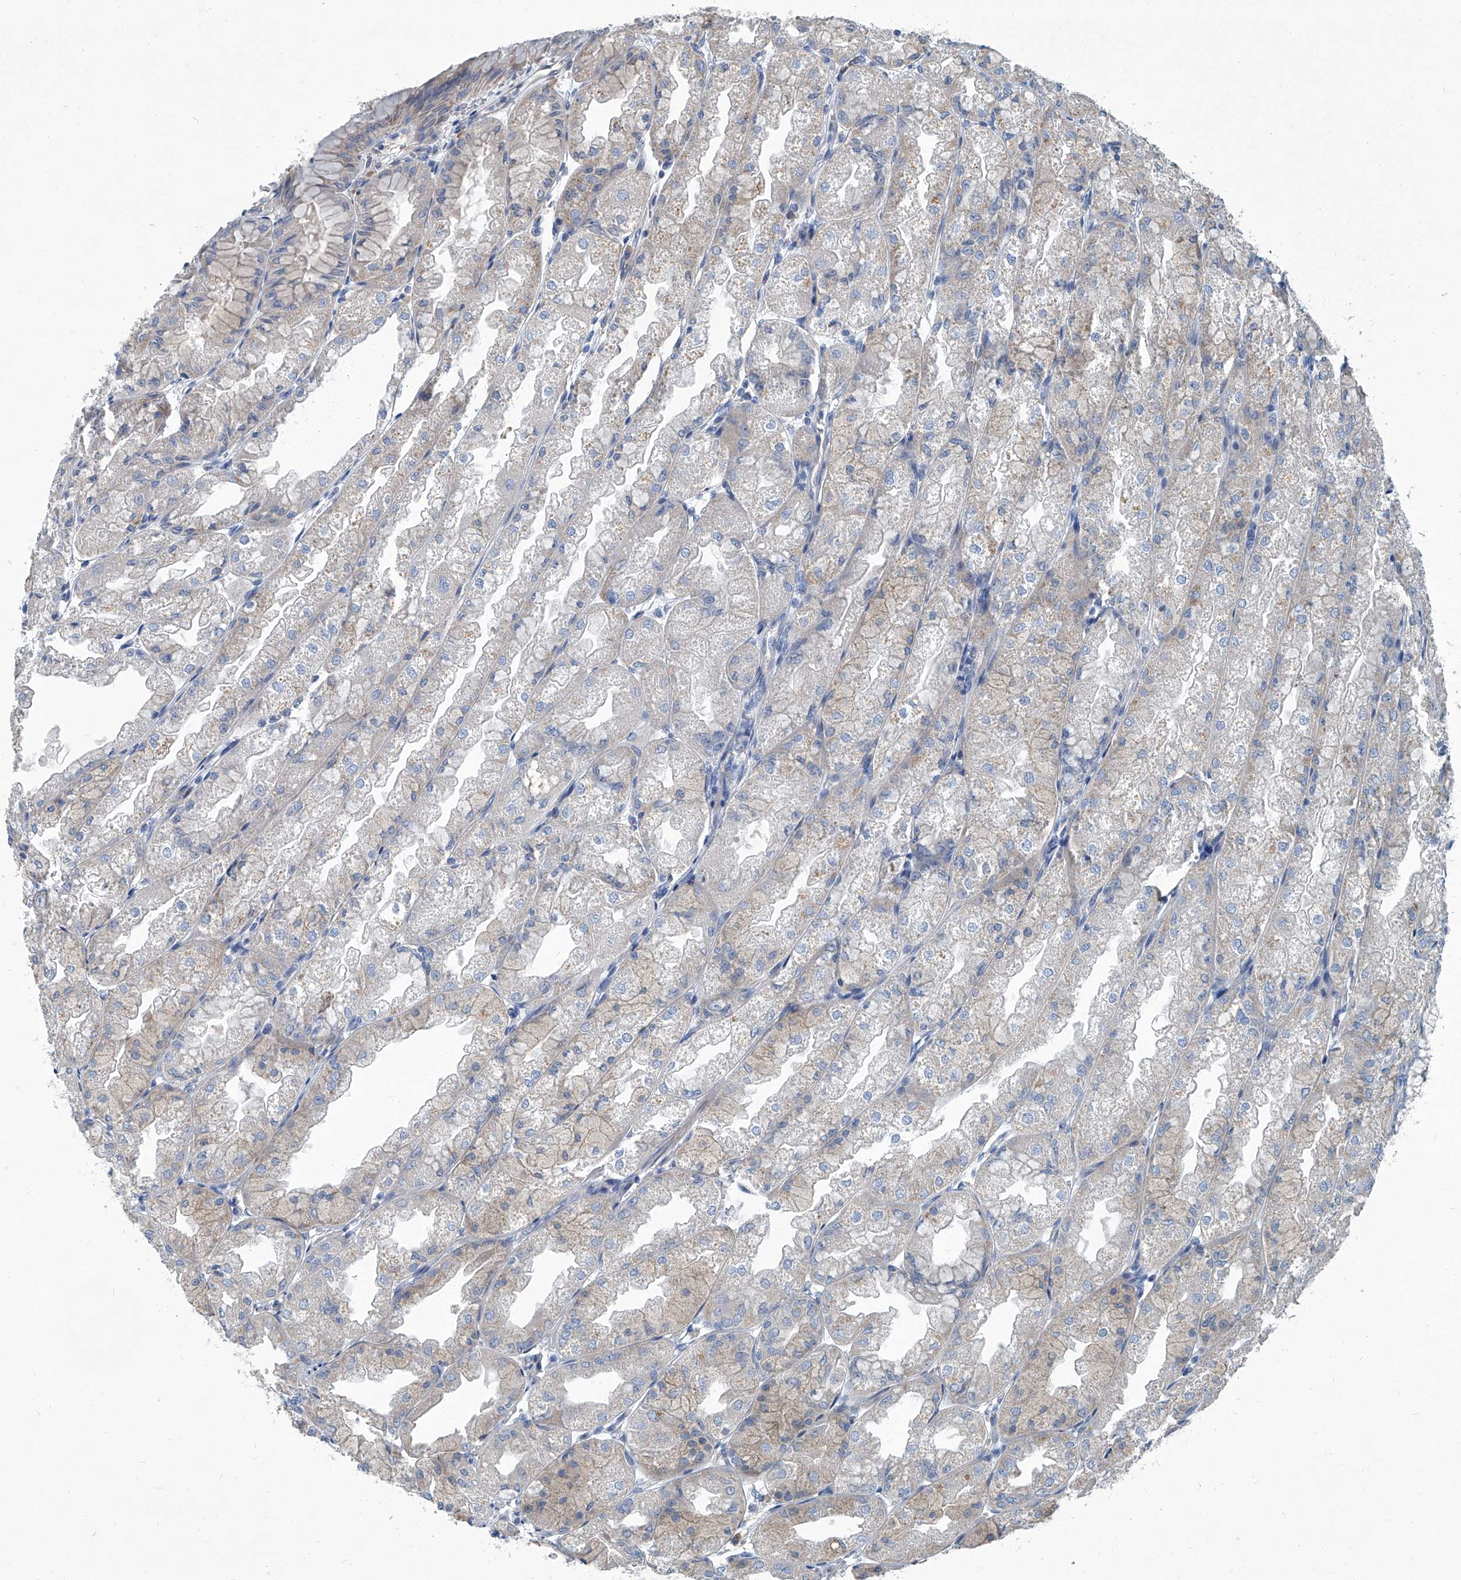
{"staining": {"intensity": "moderate", "quantity": "<25%", "location": "cytoplasmic/membranous"}, "tissue": "stomach", "cell_type": "Glandular cells", "image_type": "normal", "snomed": [{"axis": "morphology", "description": "Normal tissue, NOS"}, {"axis": "topography", "description": "Stomach, upper"}], "caption": "Immunohistochemical staining of unremarkable human stomach reveals moderate cytoplasmic/membranous protein expression in approximately <25% of glandular cells.", "gene": "SLC26A11", "patient": {"sex": "male", "age": 47}}